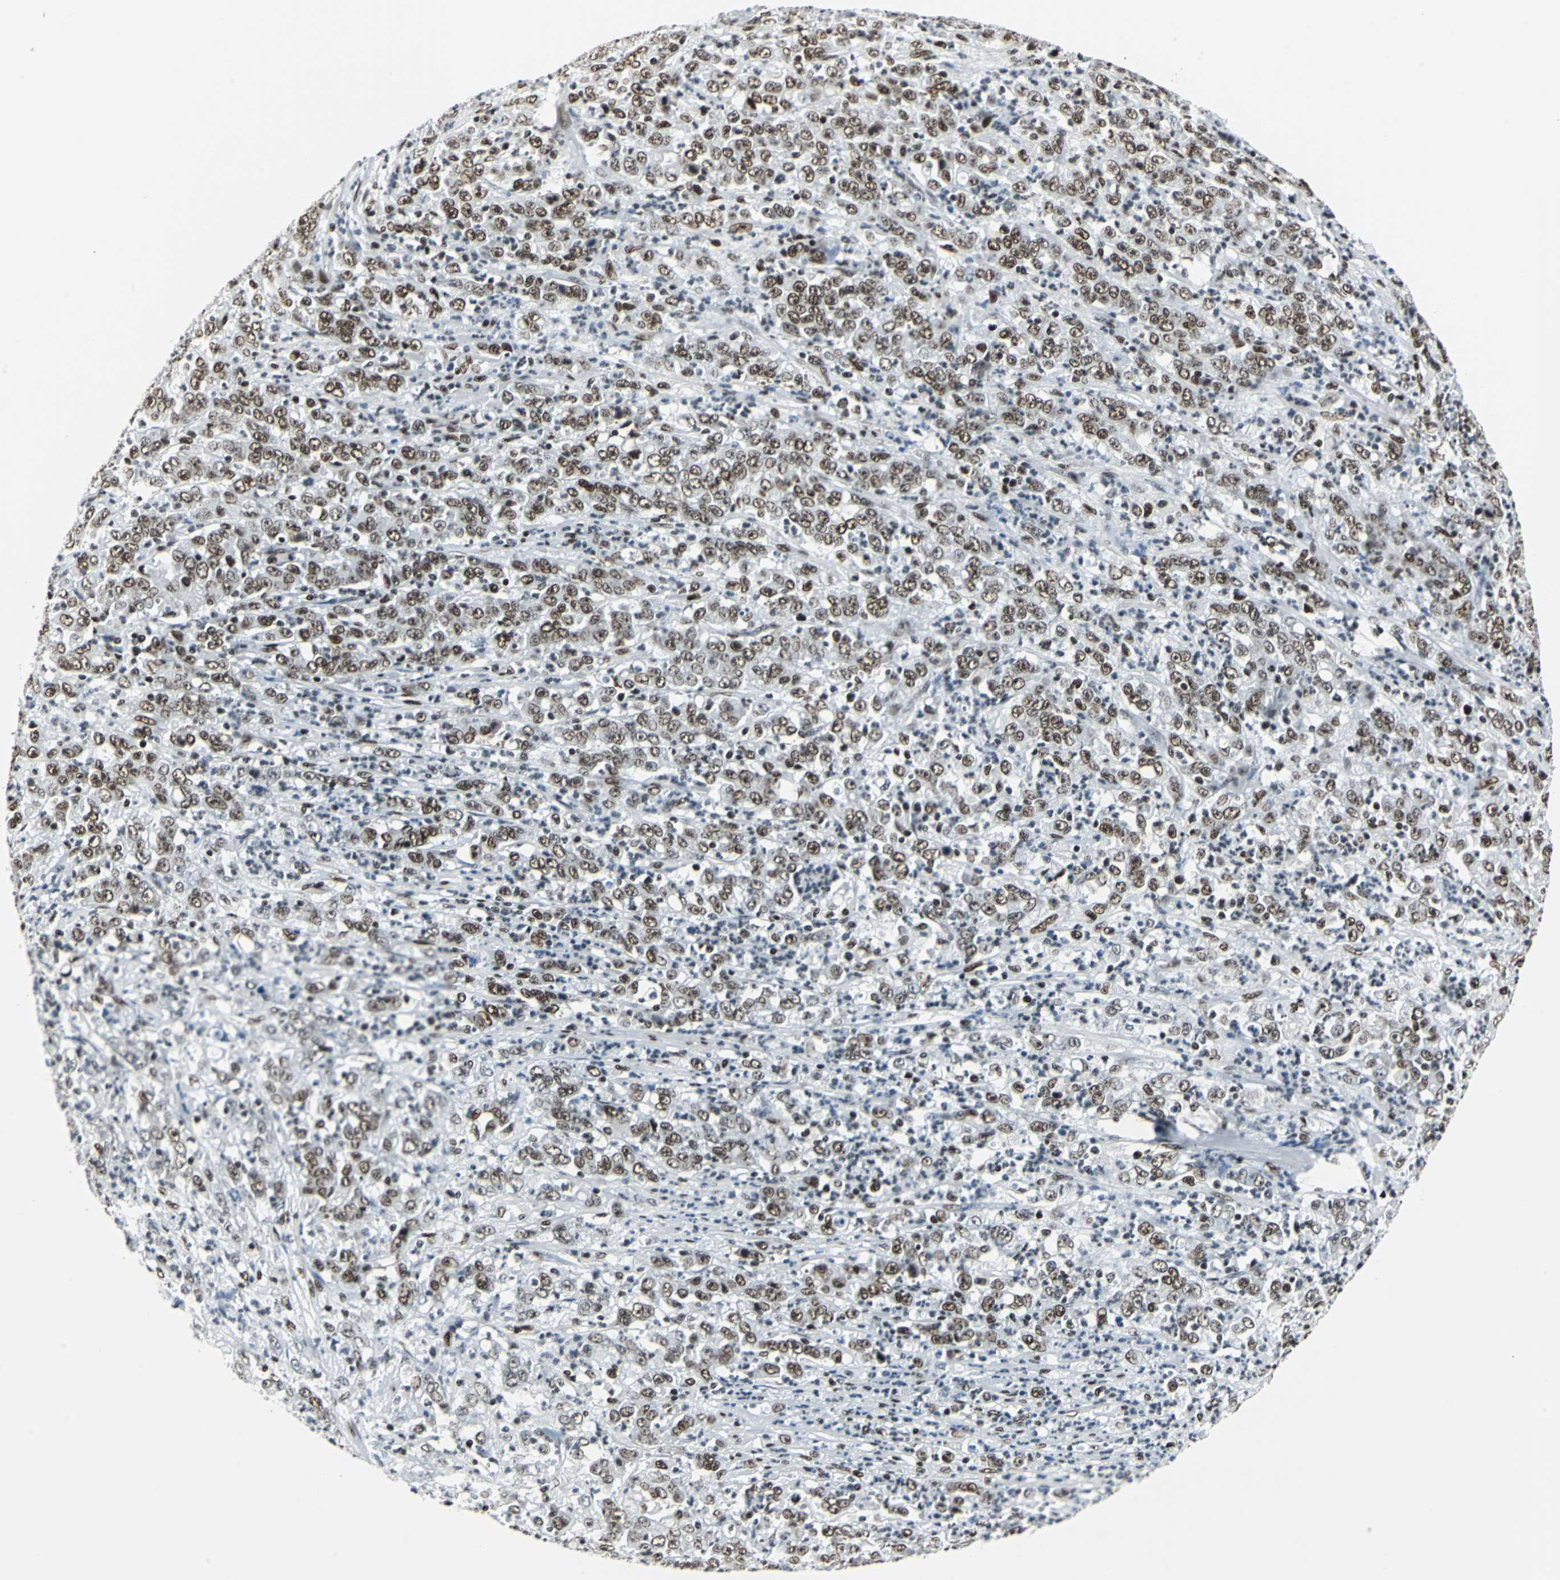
{"staining": {"intensity": "strong", "quantity": ">75%", "location": "nuclear"}, "tissue": "stomach cancer", "cell_type": "Tumor cells", "image_type": "cancer", "snomed": [{"axis": "morphology", "description": "Adenocarcinoma, NOS"}, {"axis": "topography", "description": "Stomach, lower"}], "caption": "Stomach cancer (adenocarcinoma) stained for a protein (brown) demonstrates strong nuclear positive expression in about >75% of tumor cells.", "gene": "HDAC2", "patient": {"sex": "female", "age": 71}}